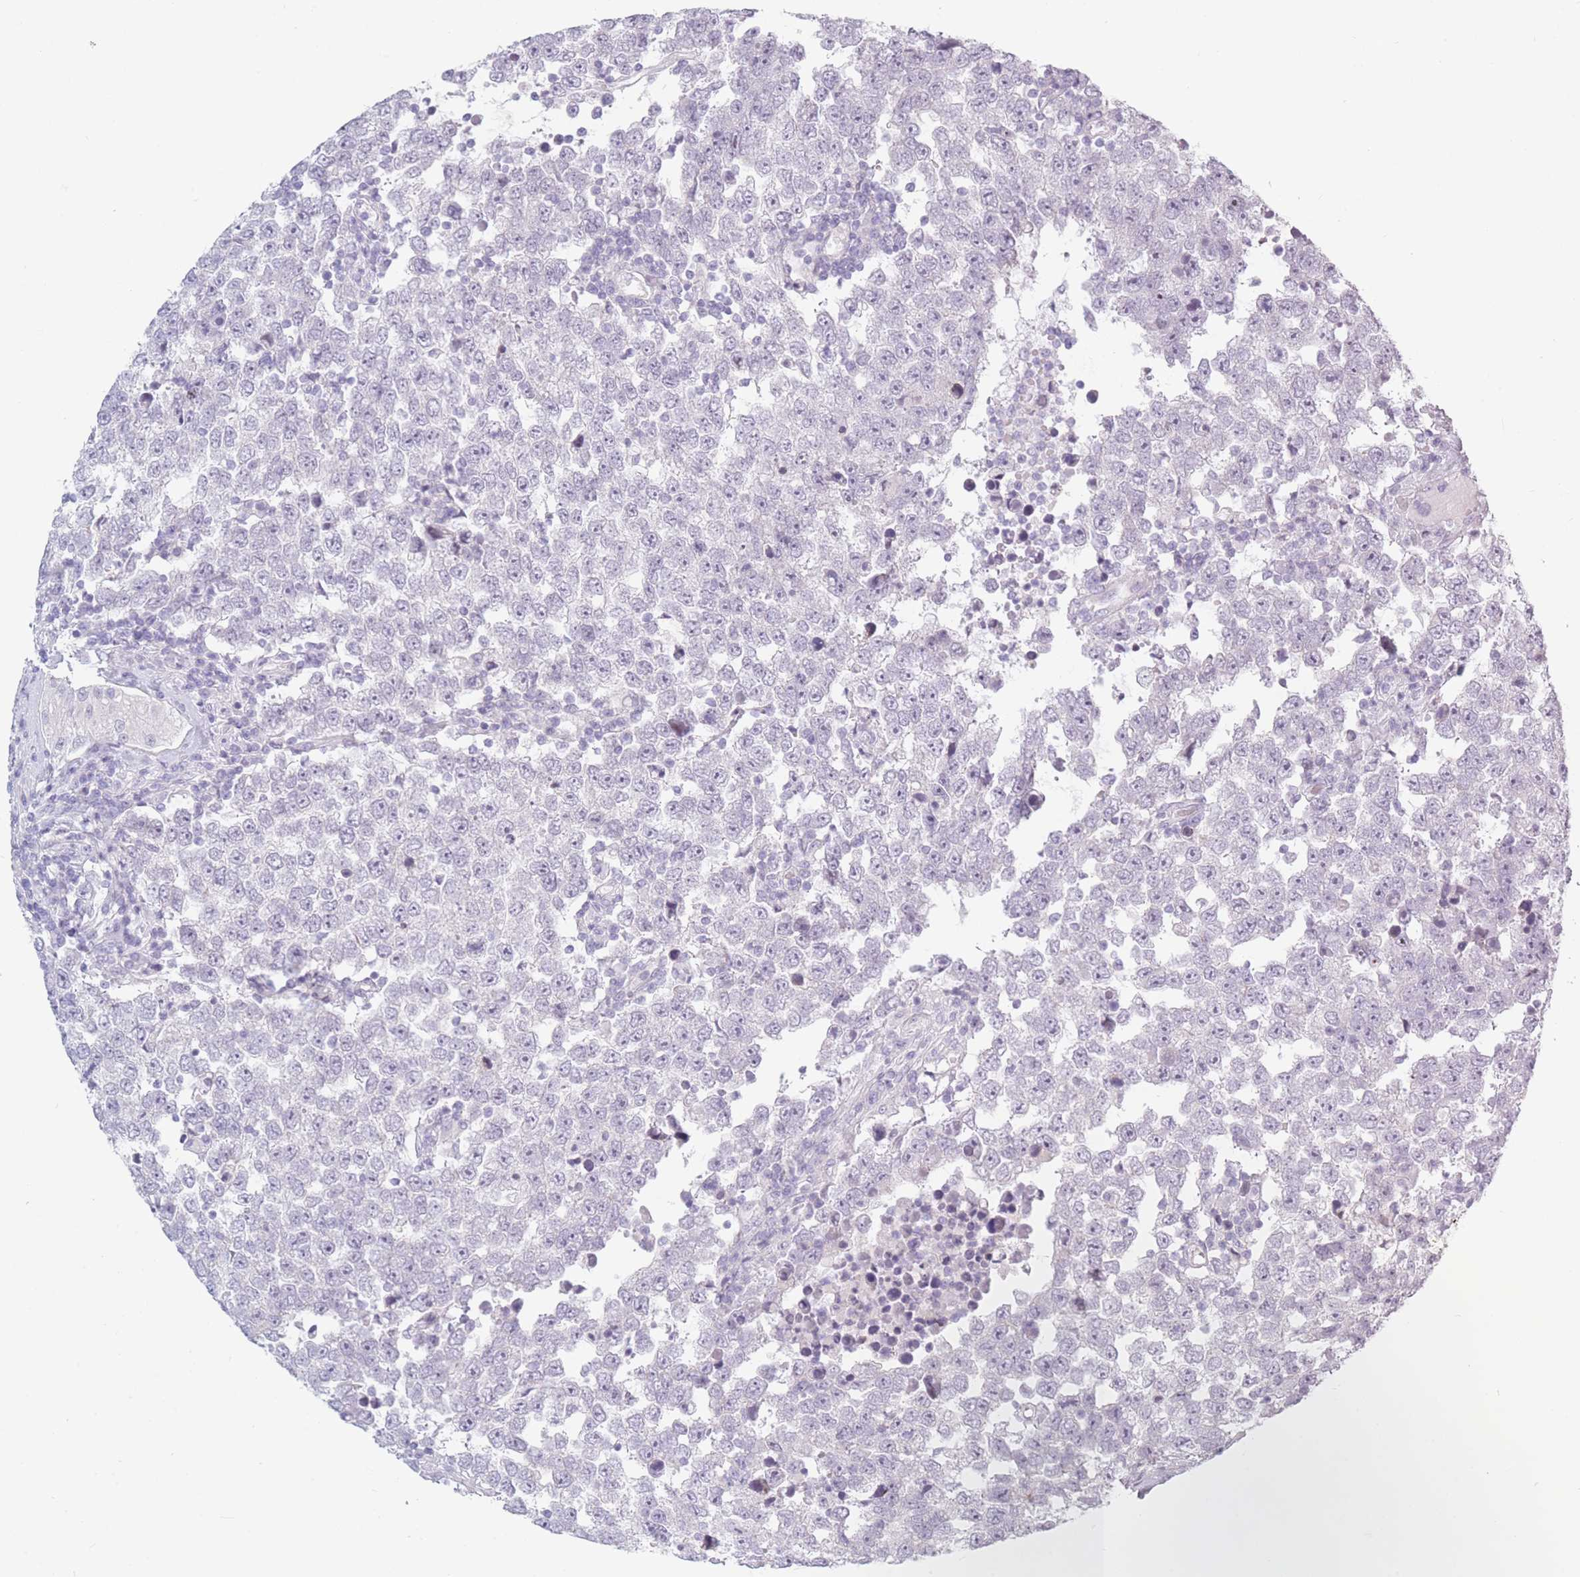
{"staining": {"intensity": "negative", "quantity": "none", "location": "none"}, "tissue": "testis cancer", "cell_type": "Tumor cells", "image_type": "cancer", "snomed": [{"axis": "morphology", "description": "Seminoma, NOS"}, {"axis": "morphology", "description": "Carcinoma, Embryonal, NOS"}, {"axis": "topography", "description": "Testis"}], "caption": "DAB immunohistochemical staining of testis cancer (seminoma) reveals no significant positivity in tumor cells.", "gene": "PLEKHG2", "patient": {"sex": "male", "age": 28}}